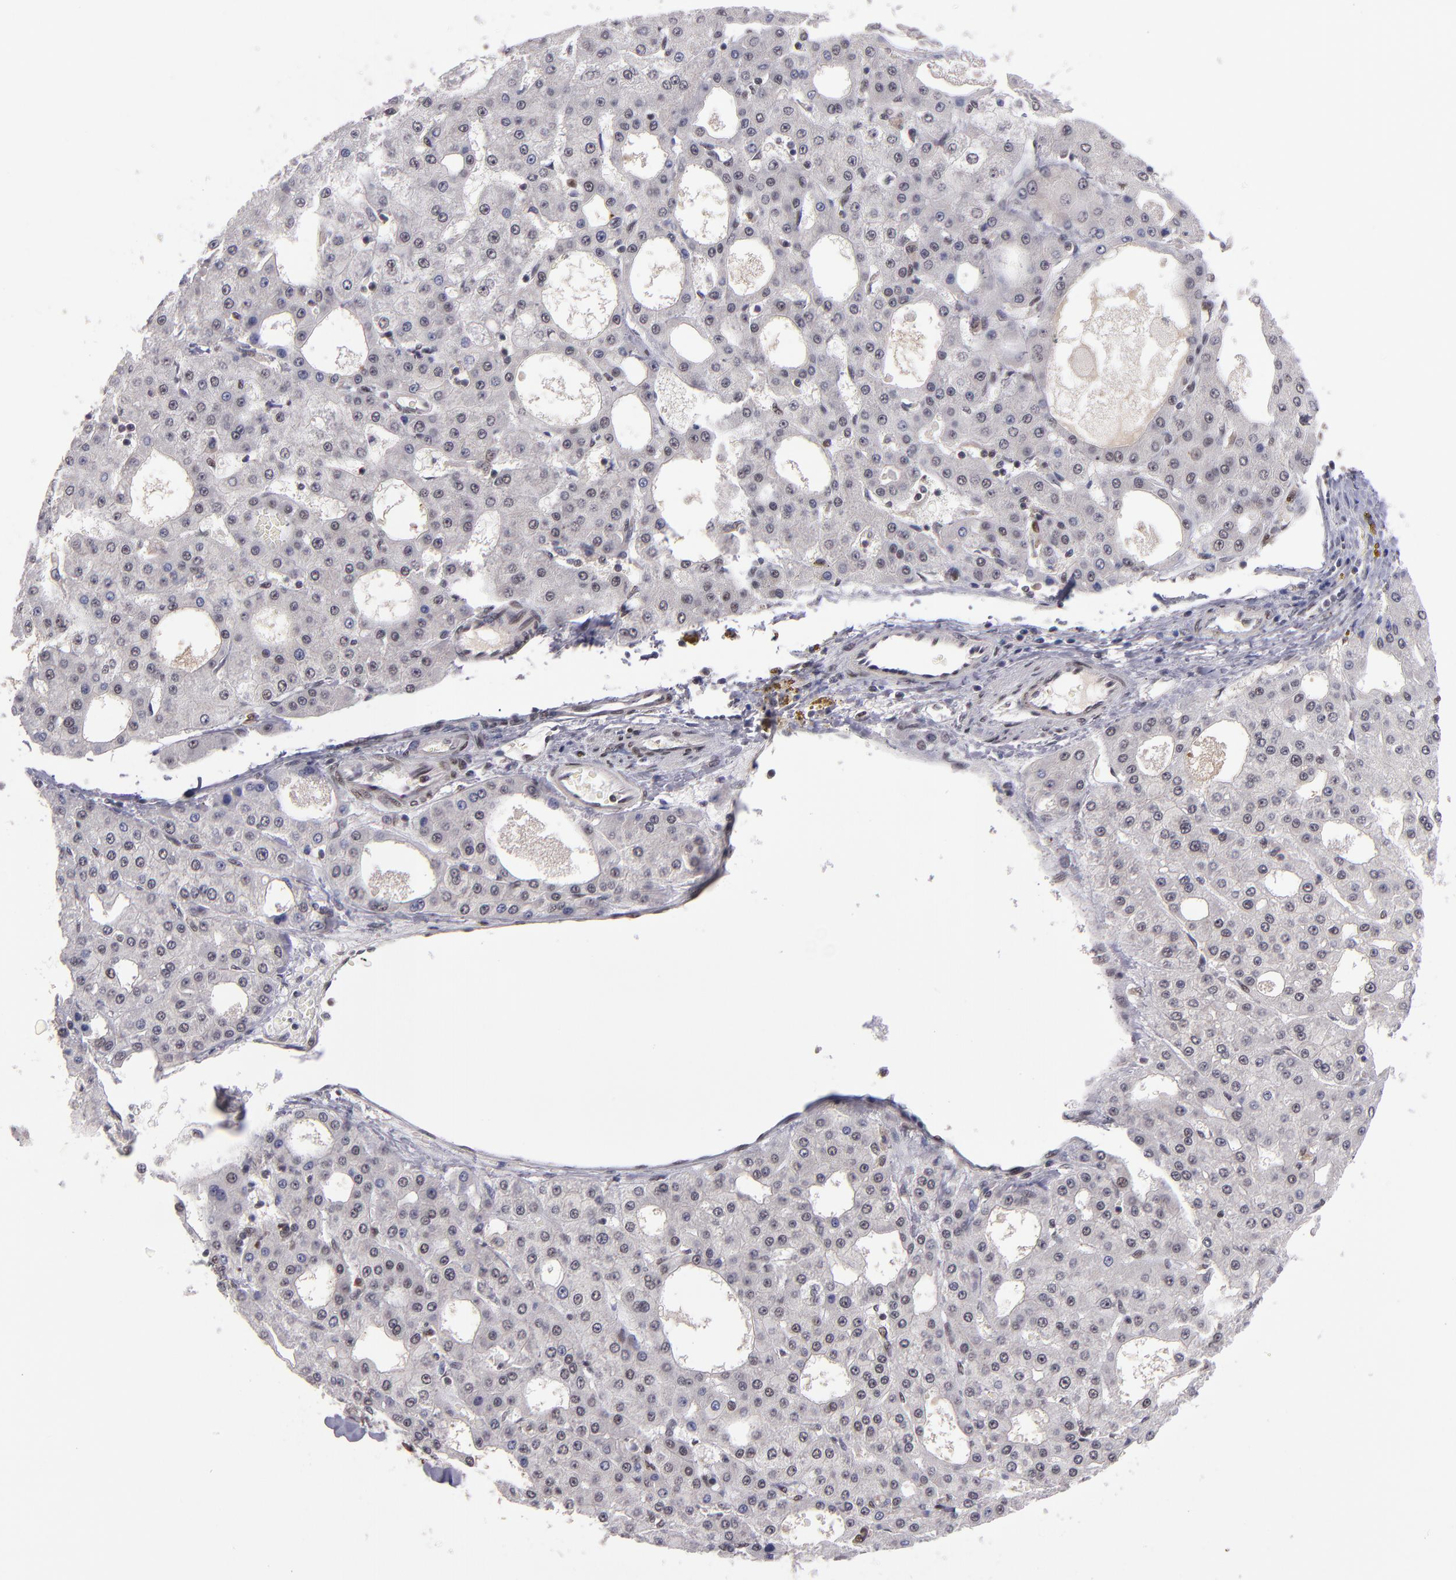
{"staining": {"intensity": "weak", "quantity": "<25%", "location": "nuclear"}, "tissue": "liver cancer", "cell_type": "Tumor cells", "image_type": "cancer", "snomed": [{"axis": "morphology", "description": "Carcinoma, Hepatocellular, NOS"}, {"axis": "topography", "description": "Liver"}], "caption": "An immunohistochemistry (IHC) micrograph of liver cancer is shown. There is no staining in tumor cells of liver cancer.", "gene": "EP300", "patient": {"sex": "male", "age": 47}}